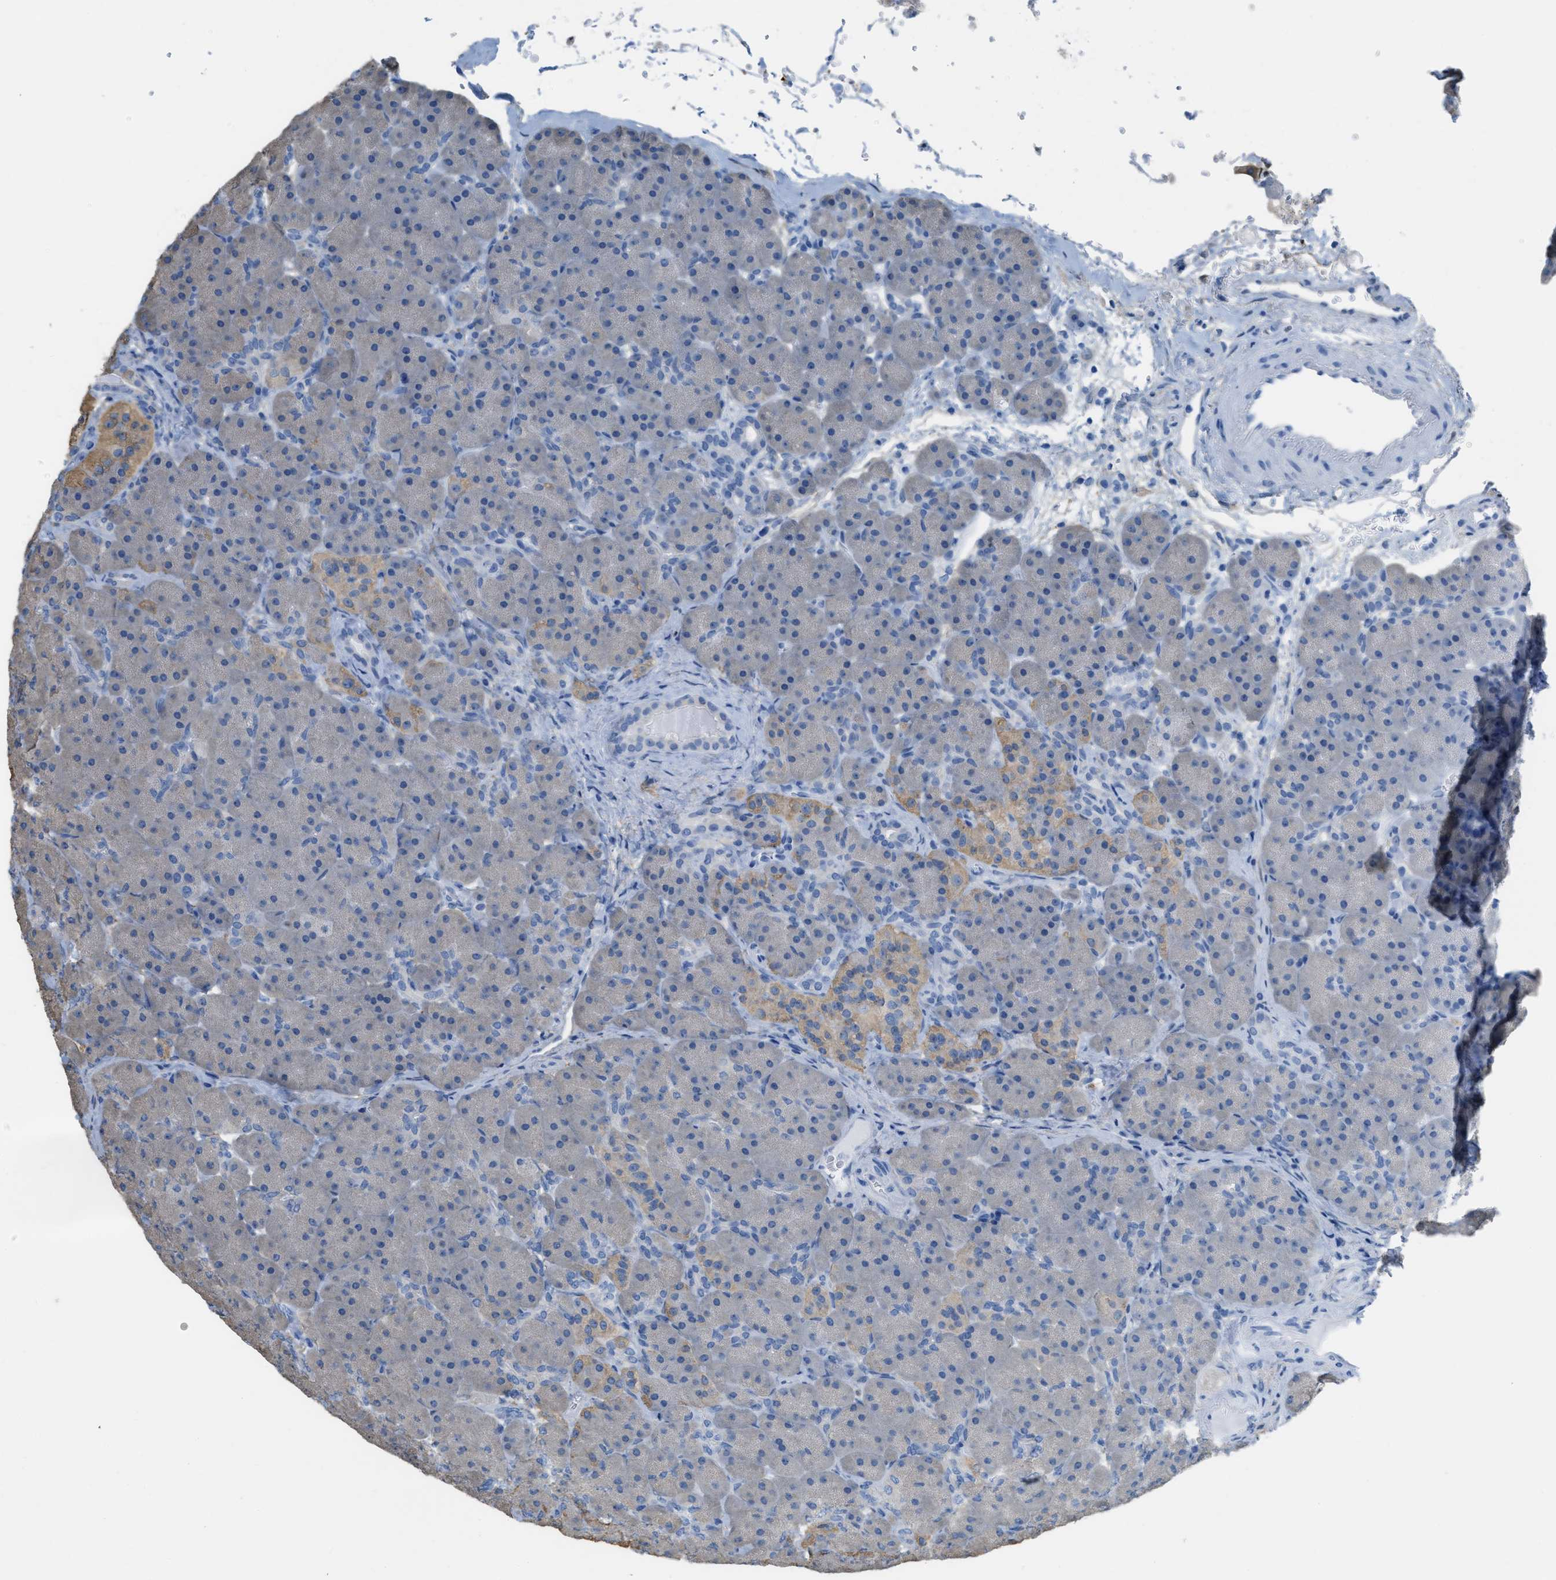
{"staining": {"intensity": "negative", "quantity": "none", "location": "none"}, "tissue": "pancreas", "cell_type": "Exocrine glandular cells", "image_type": "normal", "snomed": [{"axis": "morphology", "description": "Normal tissue, NOS"}, {"axis": "topography", "description": "Pancreas"}], "caption": "Immunohistochemistry (IHC) of benign pancreas shows no positivity in exocrine glandular cells. (DAB (3,3'-diaminobenzidine) IHC, high magnification).", "gene": "ASGR1", "patient": {"sex": "male", "age": 66}}